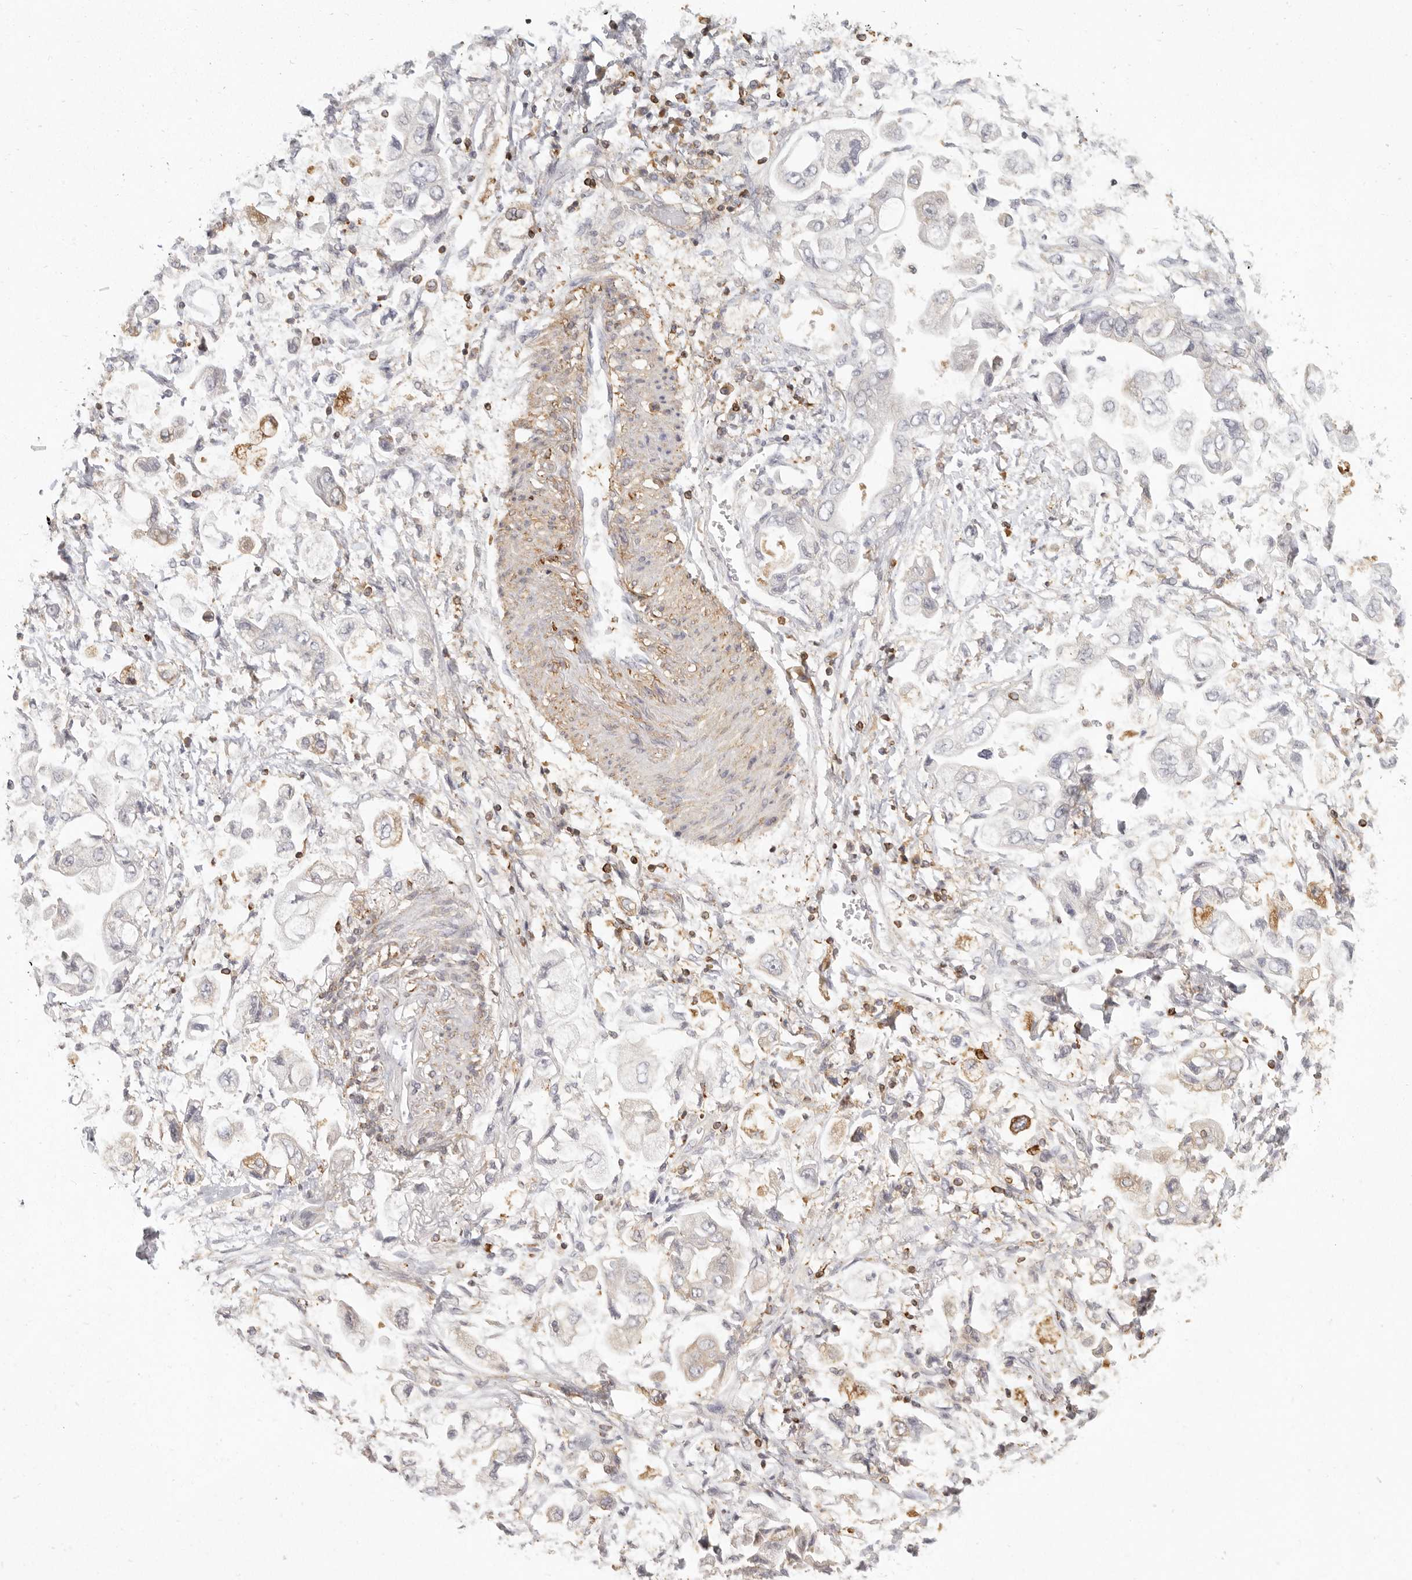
{"staining": {"intensity": "moderate", "quantity": "<25%", "location": "cytoplasmic/membranous"}, "tissue": "stomach cancer", "cell_type": "Tumor cells", "image_type": "cancer", "snomed": [{"axis": "morphology", "description": "Adenocarcinoma, NOS"}, {"axis": "topography", "description": "Stomach"}], "caption": "Immunohistochemical staining of human stomach cancer demonstrates low levels of moderate cytoplasmic/membranous protein positivity in about <25% of tumor cells. The protein is stained brown, and the nuclei are stained in blue (DAB (3,3'-diaminobenzidine) IHC with brightfield microscopy, high magnification).", "gene": "NIBAN1", "patient": {"sex": "male", "age": 62}}